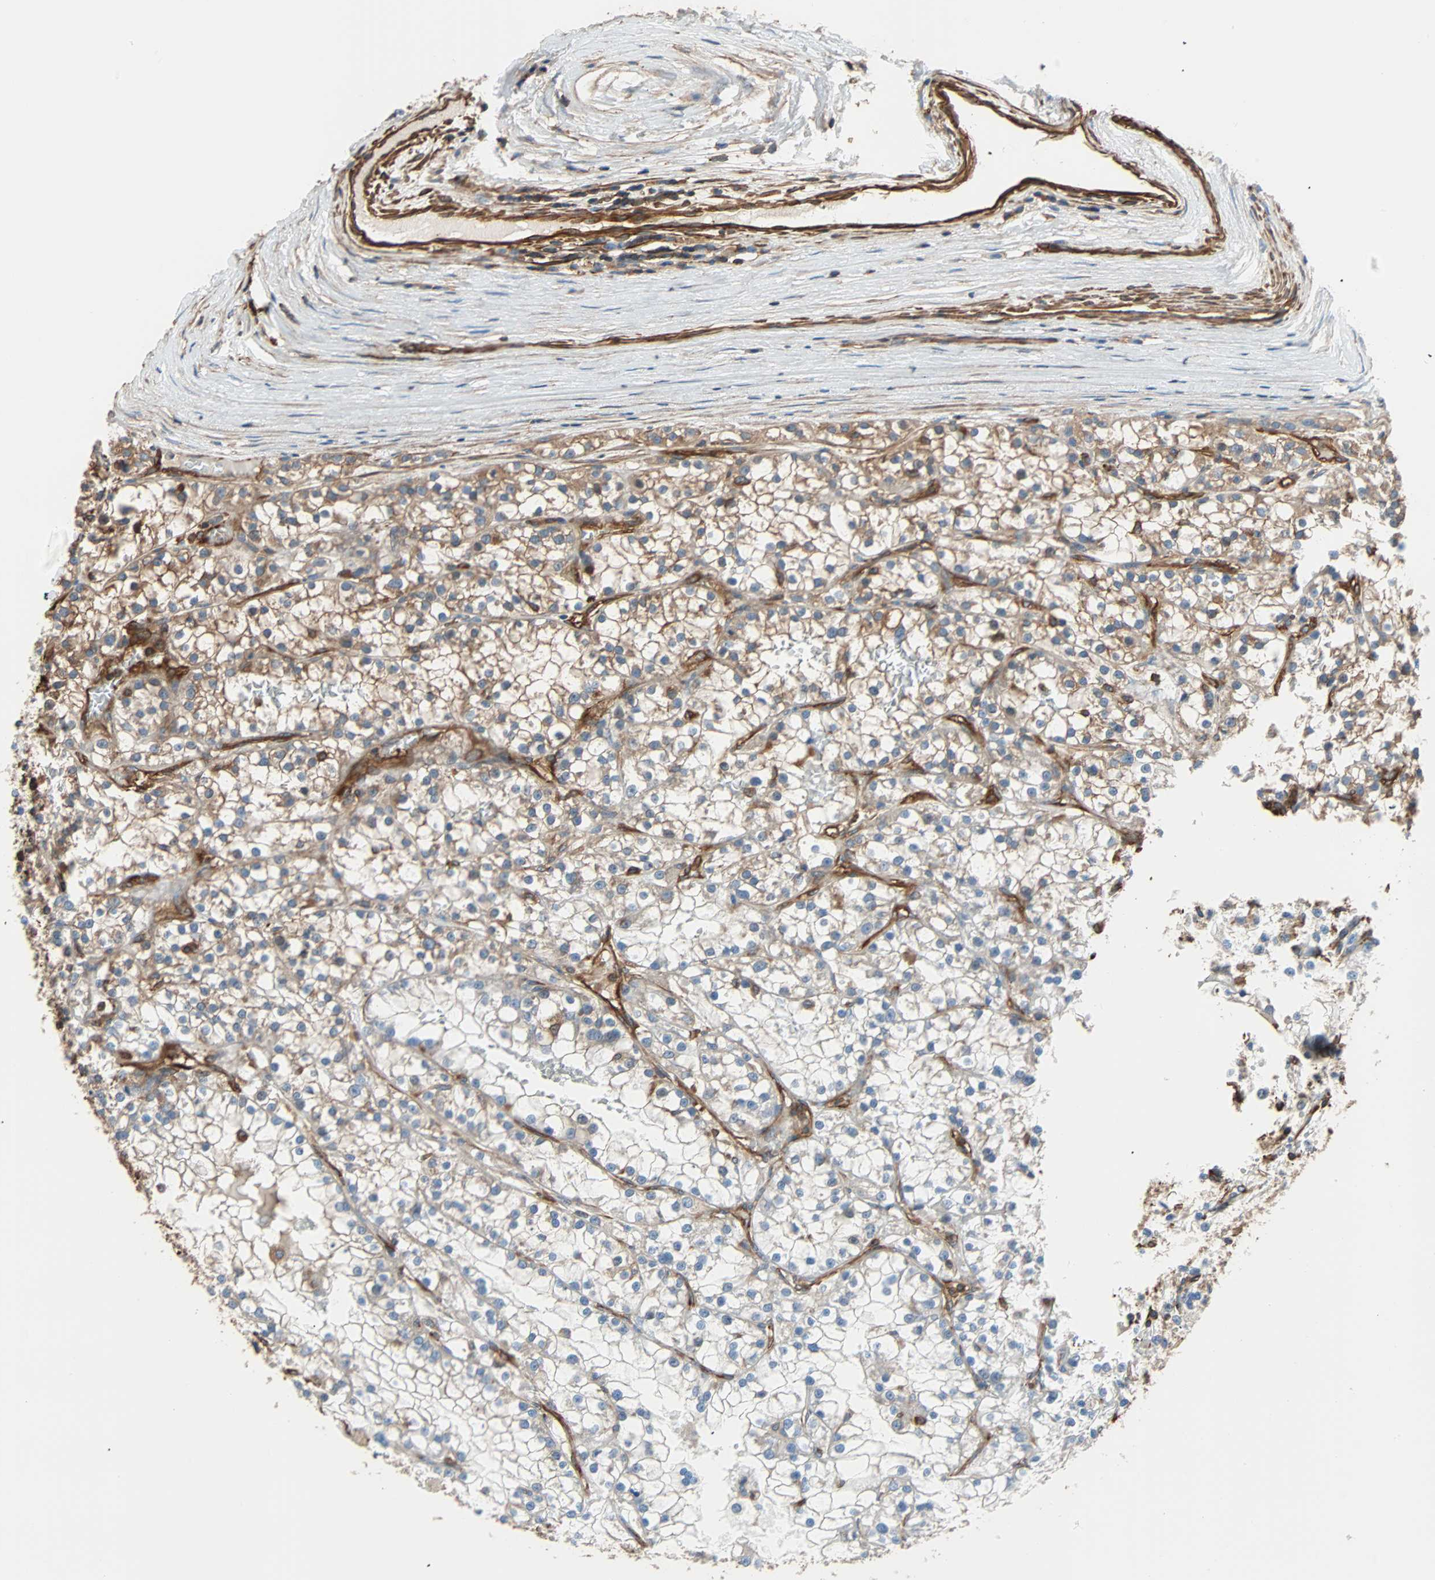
{"staining": {"intensity": "weak", "quantity": "<25%", "location": "cytoplasmic/membranous"}, "tissue": "renal cancer", "cell_type": "Tumor cells", "image_type": "cancer", "snomed": [{"axis": "morphology", "description": "Adenocarcinoma, NOS"}, {"axis": "topography", "description": "Kidney"}], "caption": "This micrograph is of renal adenocarcinoma stained with immunohistochemistry to label a protein in brown with the nuclei are counter-stained blue. There is no expression in tumor cells.", "gene": "GALNT10", "patient": {"sex": "female", "age": 52}}